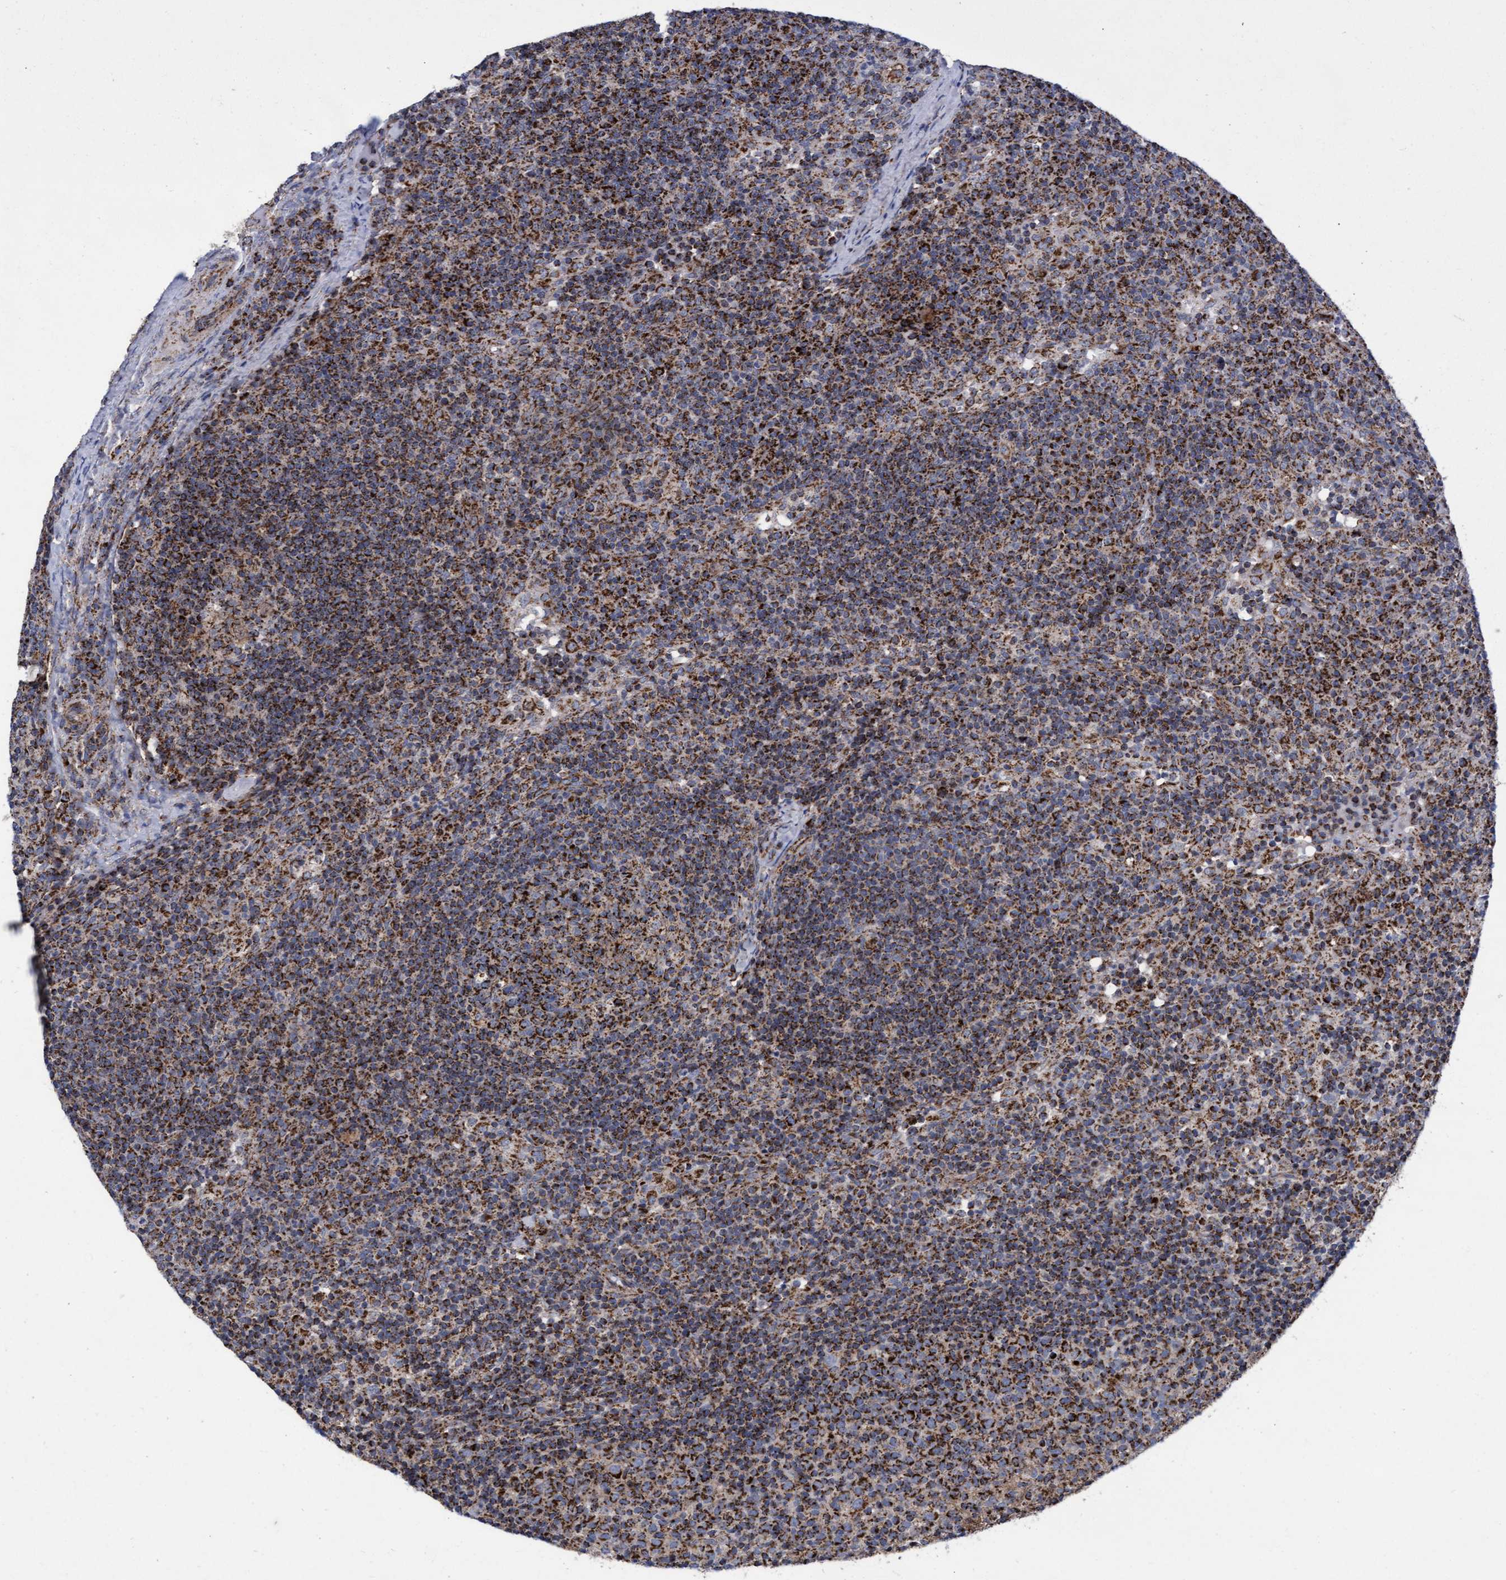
{"staining": {"intensity": "strong", "quantity": ">75%", "location": "cytoplasmic/membranous"}, "tissue": "lymph node", "cell_type": "Germinal center cells", "image_type": "normal", "snomed": [{"axis": "morphology", "description": "Normal tissue, NOS"}, {"axis": "morphology", "description": "Inflammation, NOS"}, {"axis": "topography", "description": "Lymph node"}], "caption": "Strong cytoplasmic/membranous staining for a protein is identified in about >75% of germinal center cells of benign lymph node using IHC.", "gene": "MRPL38", "patient": {"sex": "male", "age": 55}}